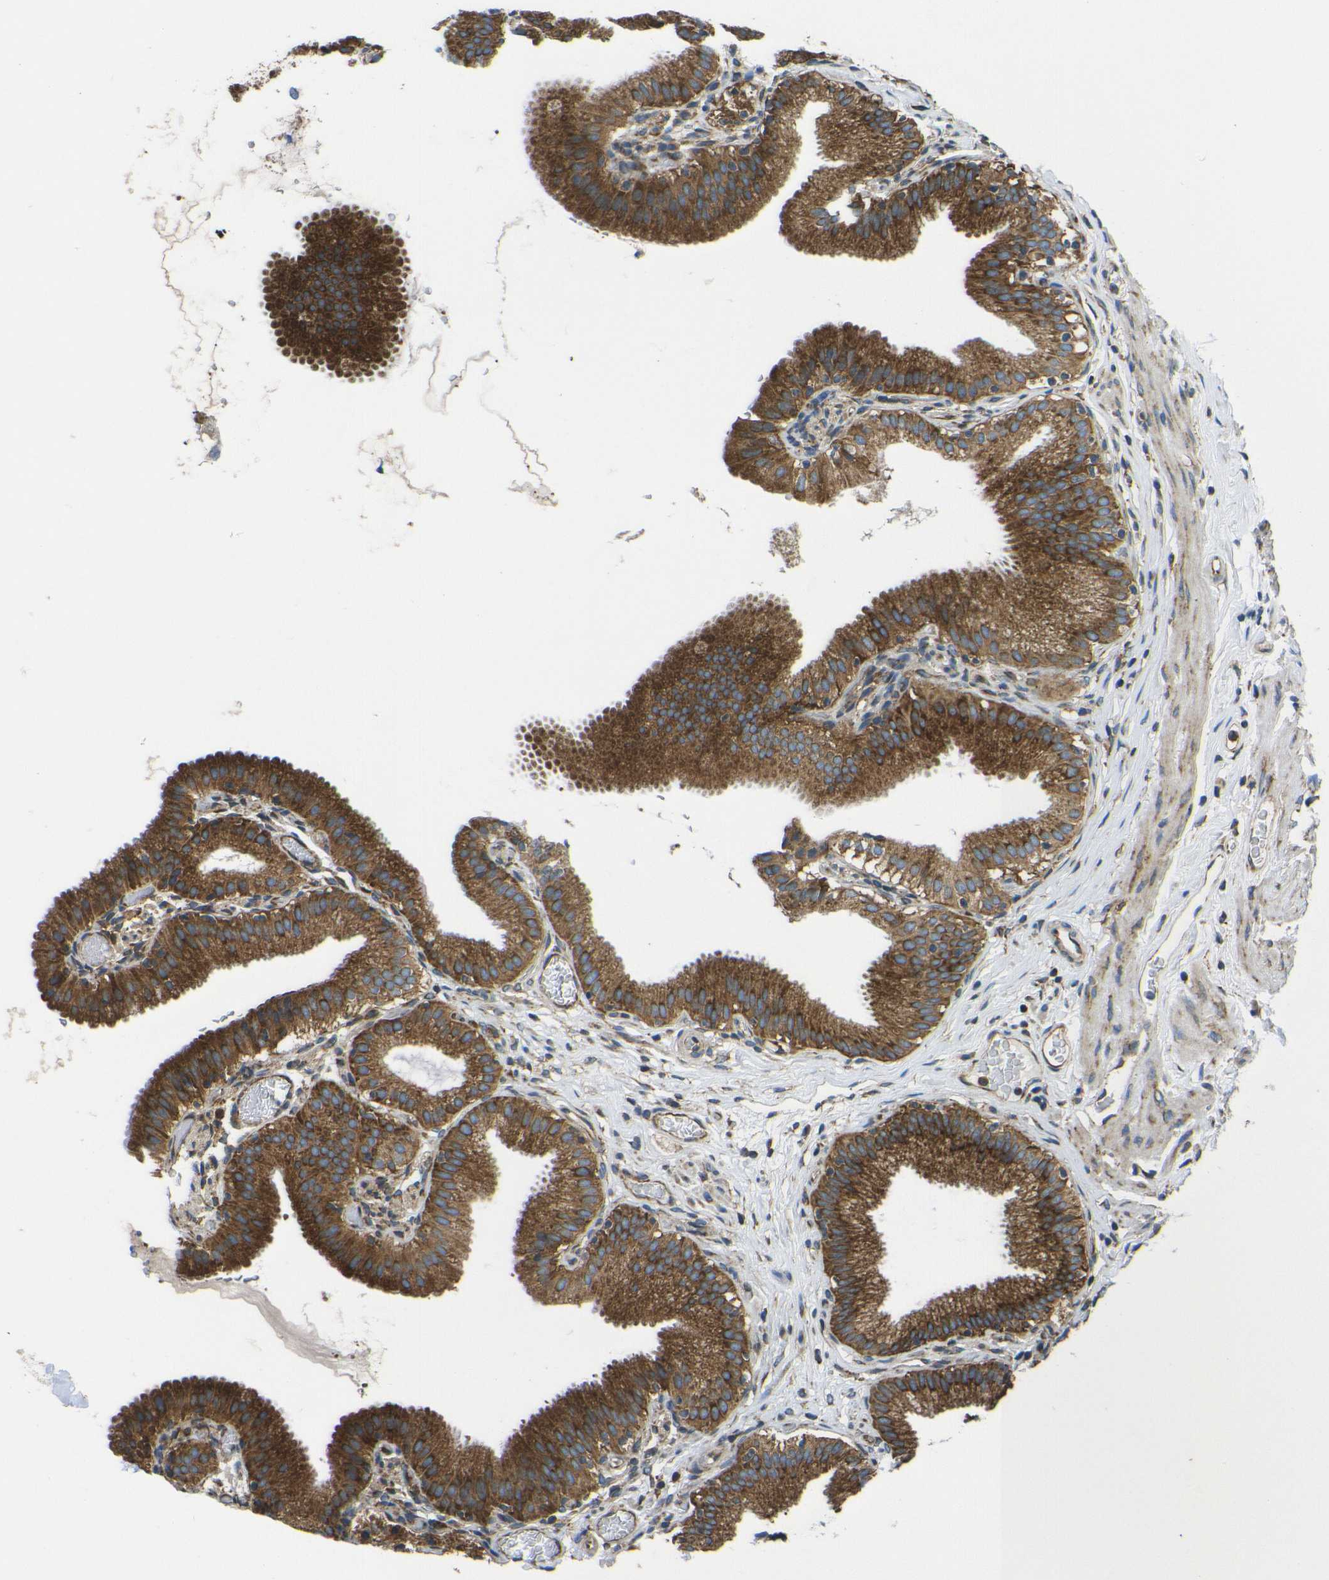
{"staining": {"intensity": "strong", "quantity": ">75%", "location": "cytoplasmic/membranous"}, "tissue": "gallbladder", "cell_type": "Glandular cells", "image_type": "normal", "snomed": [{"axis": "morphology", "description": "Normal tissue, NOS"}, {"axis": "topography", "description": "Gallbladder"}], "caption": "Immunohistochemical staining of unremarkable human gallbladder displays high levels of strong cytoplasmic/membranous staining in about >75% of glandular cells. (DAB IHC with brightfield microscopy, high magnification).", "gene": "RPSA", "patient": {"sex": "male", "age": 54}}